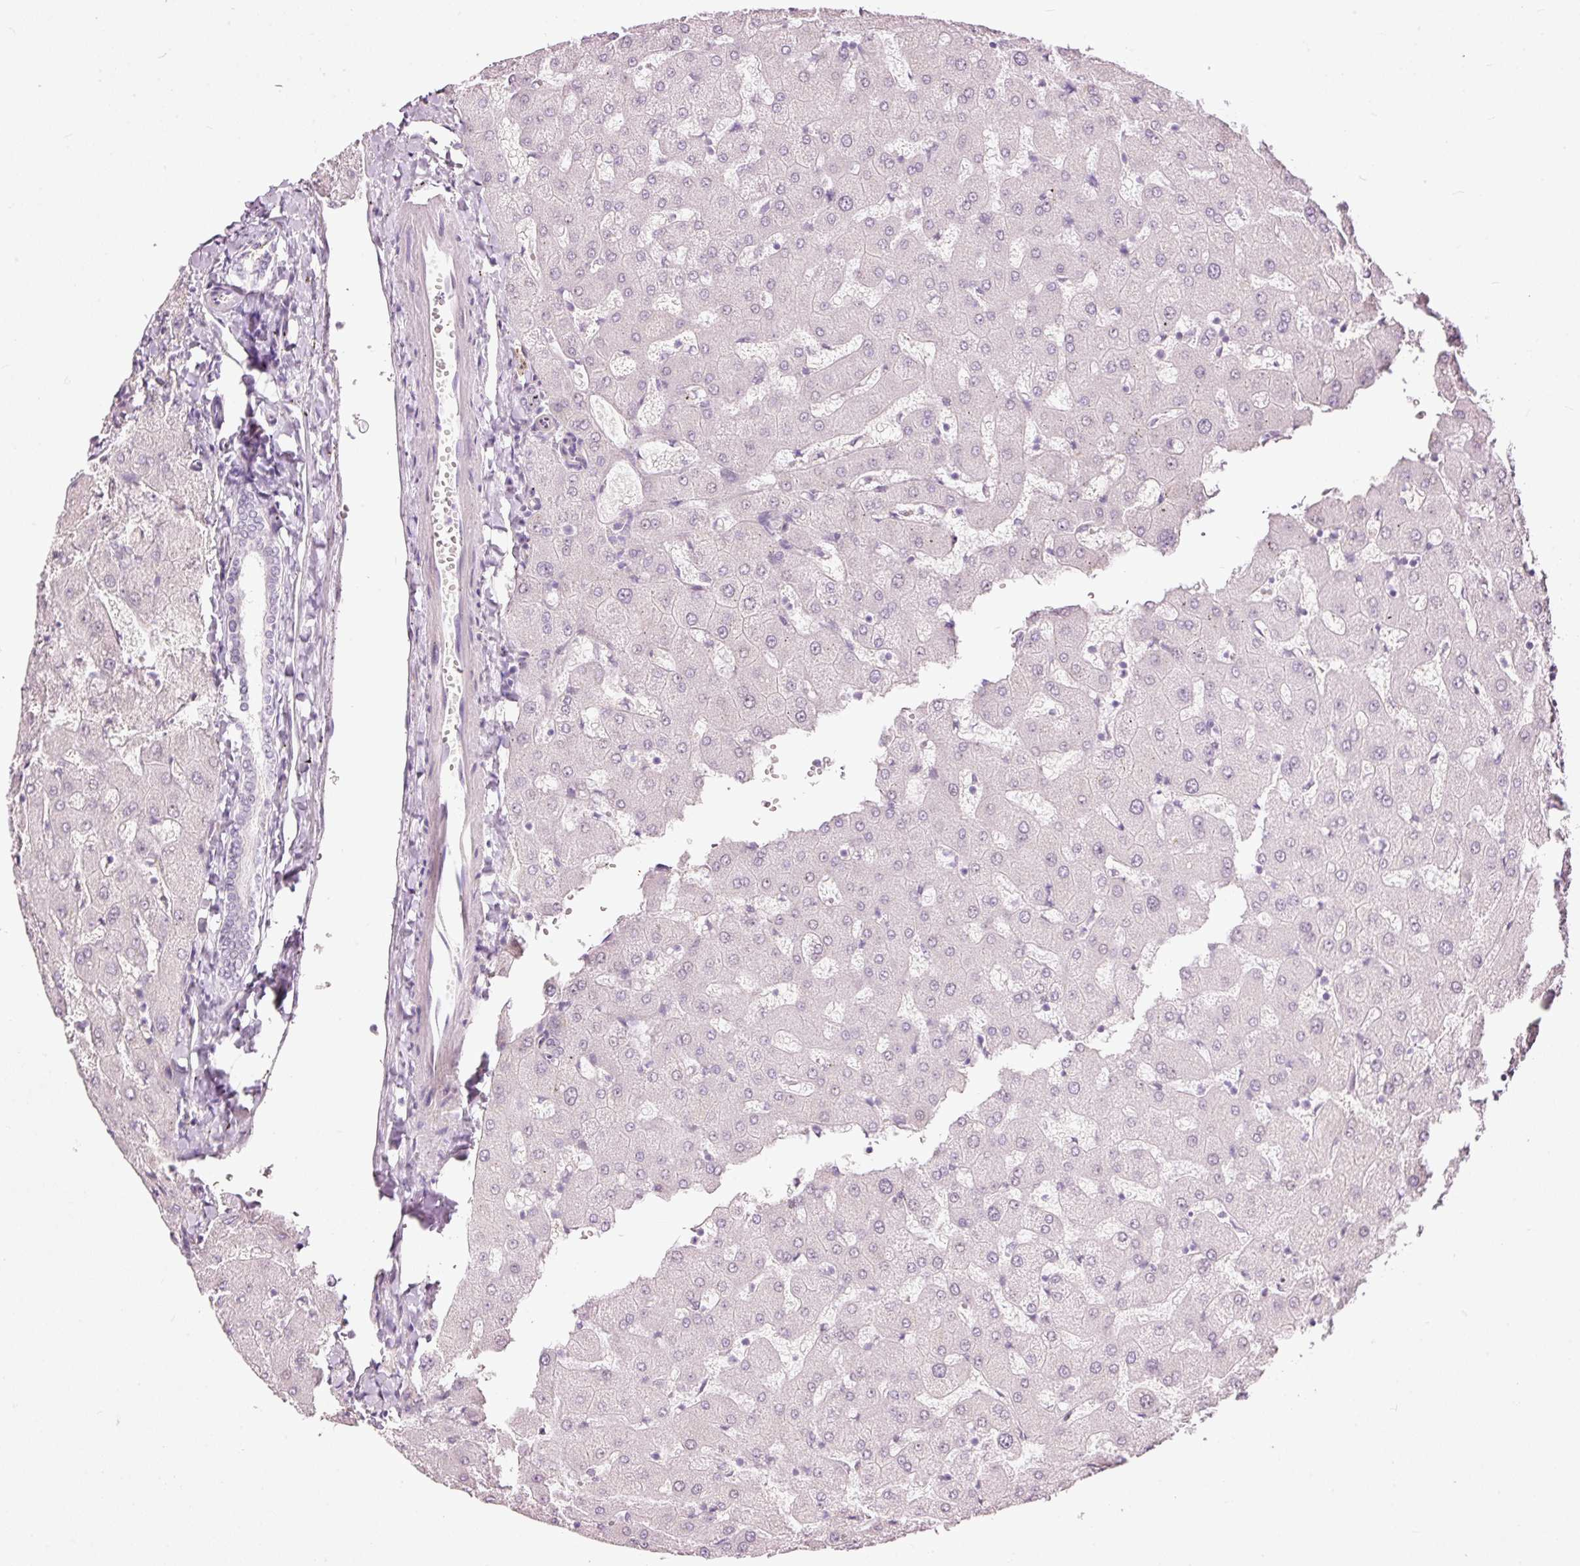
{"staining": {"intensity": "negative", "quantity": "none", "location": "none"}, "tissue": "liver", "cell_type": "Cholangiocytes", "image_type": "normal", "snomed": [{"axis": "morphology", "description": "Normal tissue, NOS"}, {"axis": "topography", "description": "Liver"}], "caption": "Immunohistochemistry photomicrograph of normal liver stained for a protein (brown), which displays no positivity in cholangiocytes.", "gene": "FCRL4", "patient": {"sex": "female", "age": 63}}